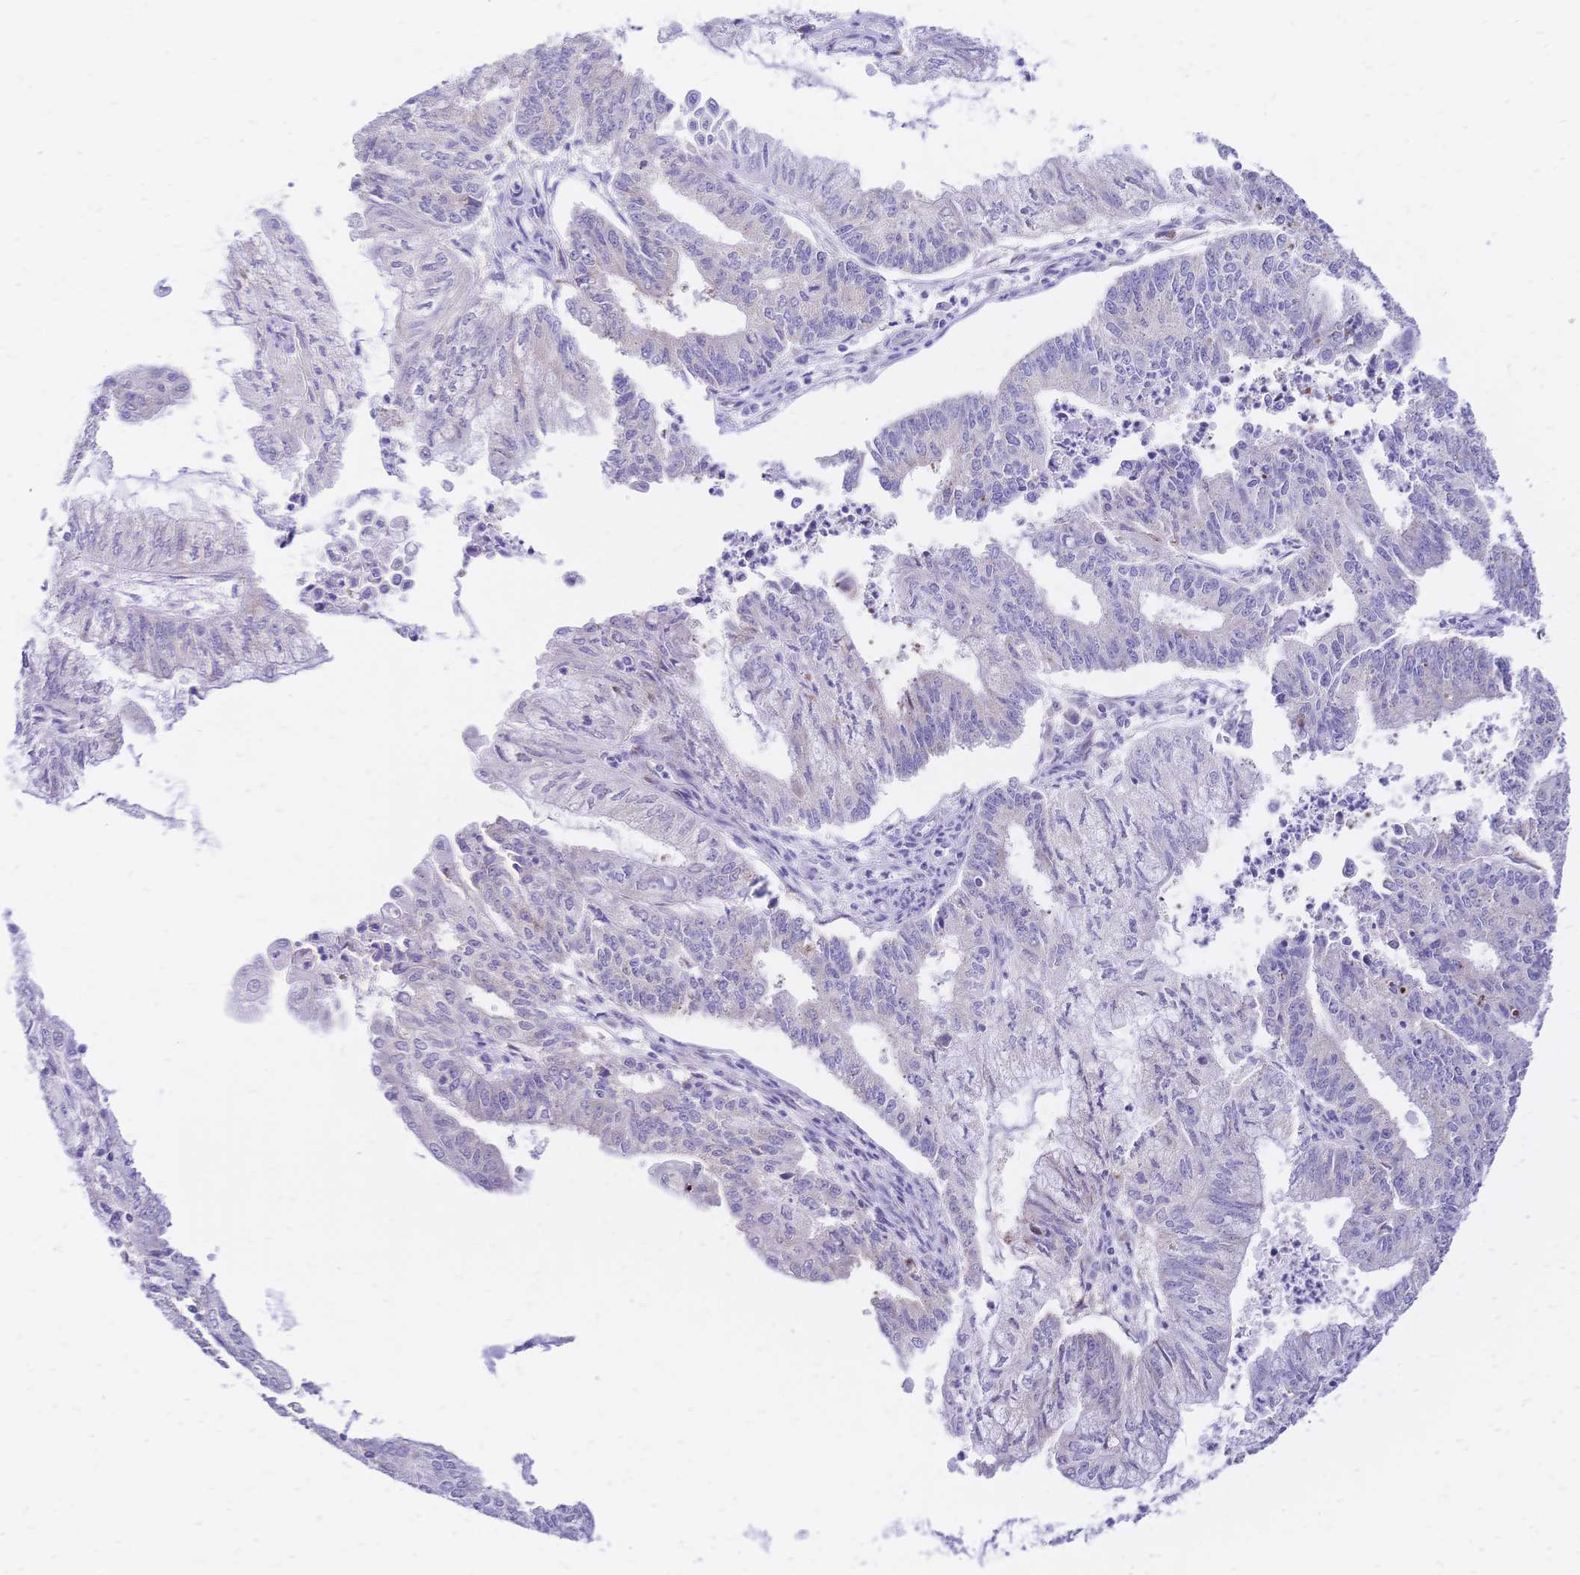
{"staining": {"intensity": "negative", "quantity": "none", "location": "none"}, "tissue": "endometrial cancer", "cell_type": "Tumor cells", "image_type": "cancer", "snomed": [{"axis": "morphology", "description": "Adenocarcinoma, NOS"}, {"axis": "topography", "description": "Endometrium"}], "caption": "A high-resolution micrograph shows immunohistochemistry (IHC) staining of endometrial cancer, which demonstrates no significant staining in tumor cells. The staining is performed using DAB (3,3'-diaminobenzidine) brown chromogen with nuclei counter-stained in using hematoxylin.", "gene": "GRB7", "patient": {"sex": "female", "age": 61}}